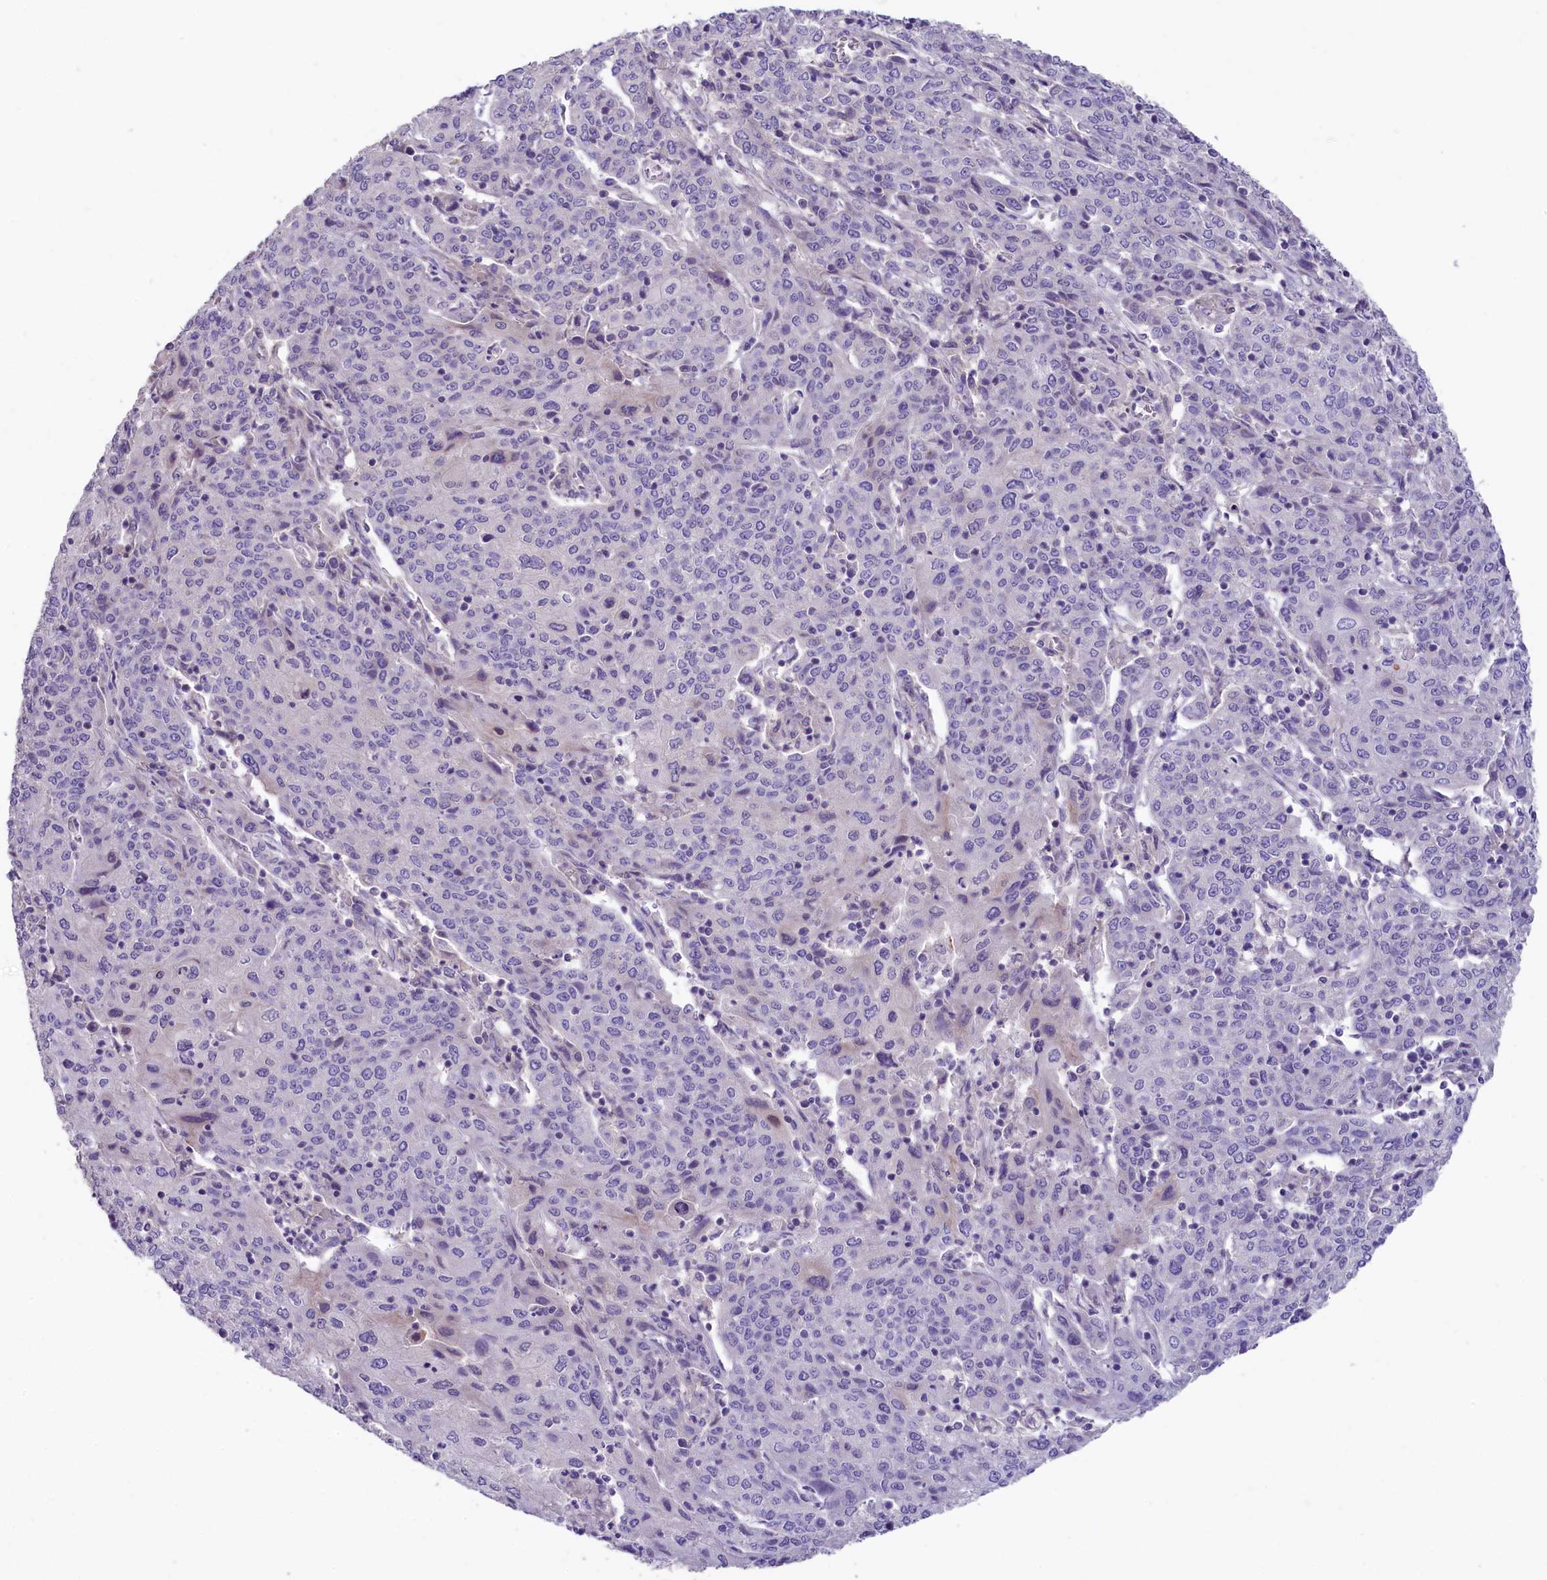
{"staining": {"intensity": "negative", "quantity": "none", "location": "none"}, "tissue": "cervical cancer", "cell_type": "Tumor cells", "image_type": "cancer", "snomed": [{"axis": "morphology", "description": "Squamous cell carcinoma, NOS"}, {"axis": "topography", "description": "Cervix"}], "caption": "Immunohistochemistry of cervical cancer (squamous cell carcinoma) demonstrates no expression in tumor cells.", "gene": "CD99L2", "patient": {"sex": "female", "age": 67}}